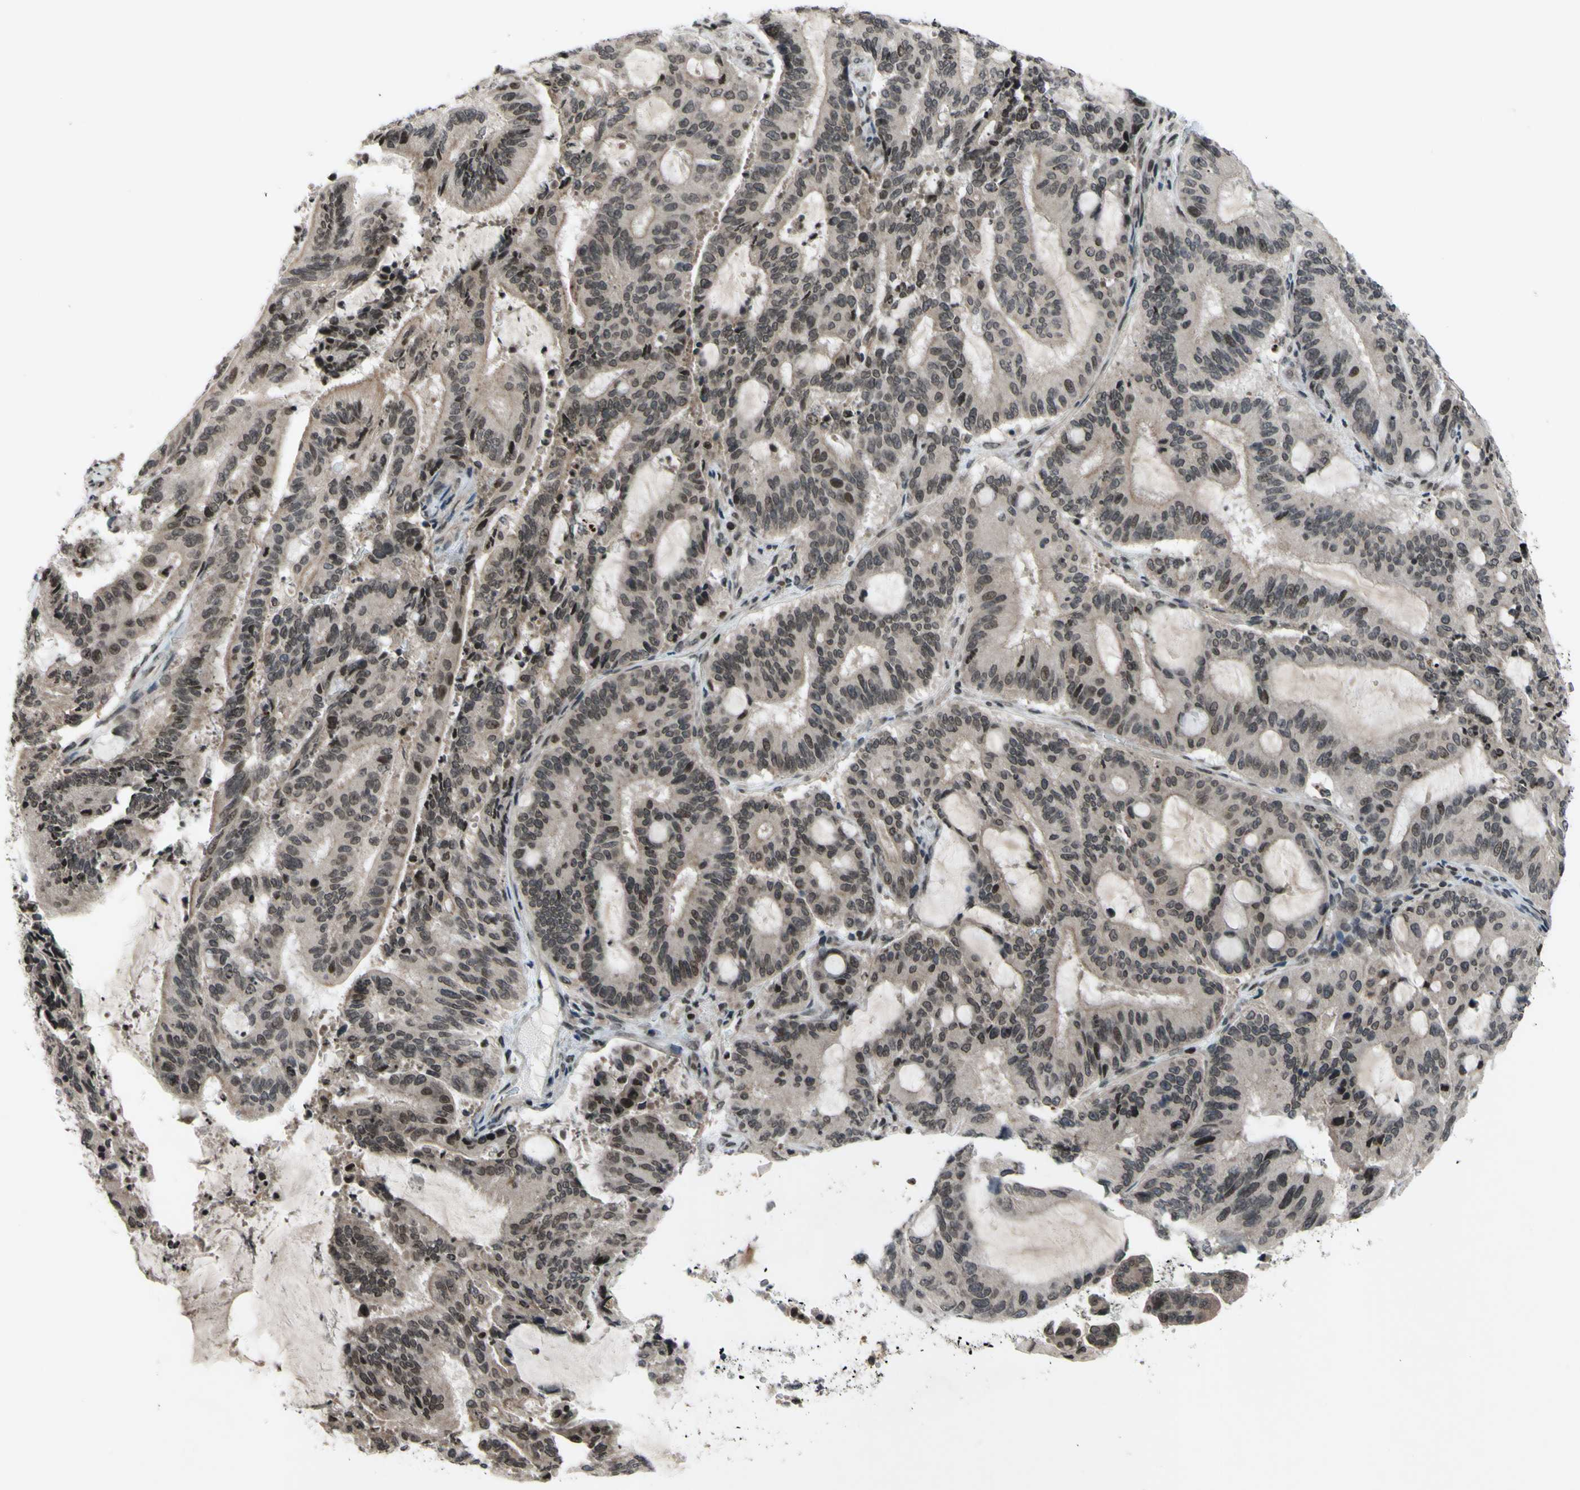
{"staining": {"intensity": "weak", "quantity": "25%-75%", "location": "cytoplasmic/membranous,nuclear"}, "tissue": "liver cancer", "cell_type": "Tumor cells", "image_type": "cancer", "snomed": [{"axis": "morphology", "description": "Cholangiocarcinoma"}, {"axis": "topography", "description": "Liver"}], "caption": "Protein expression analysis of liver cholangiocarcinoma demonstrates weak cytoplasmic/membranous and nuclear positivity in about 25%-75% of tumor cells.", "gene": "XPO1", "patient": {"sex": "female", "age": 73}}